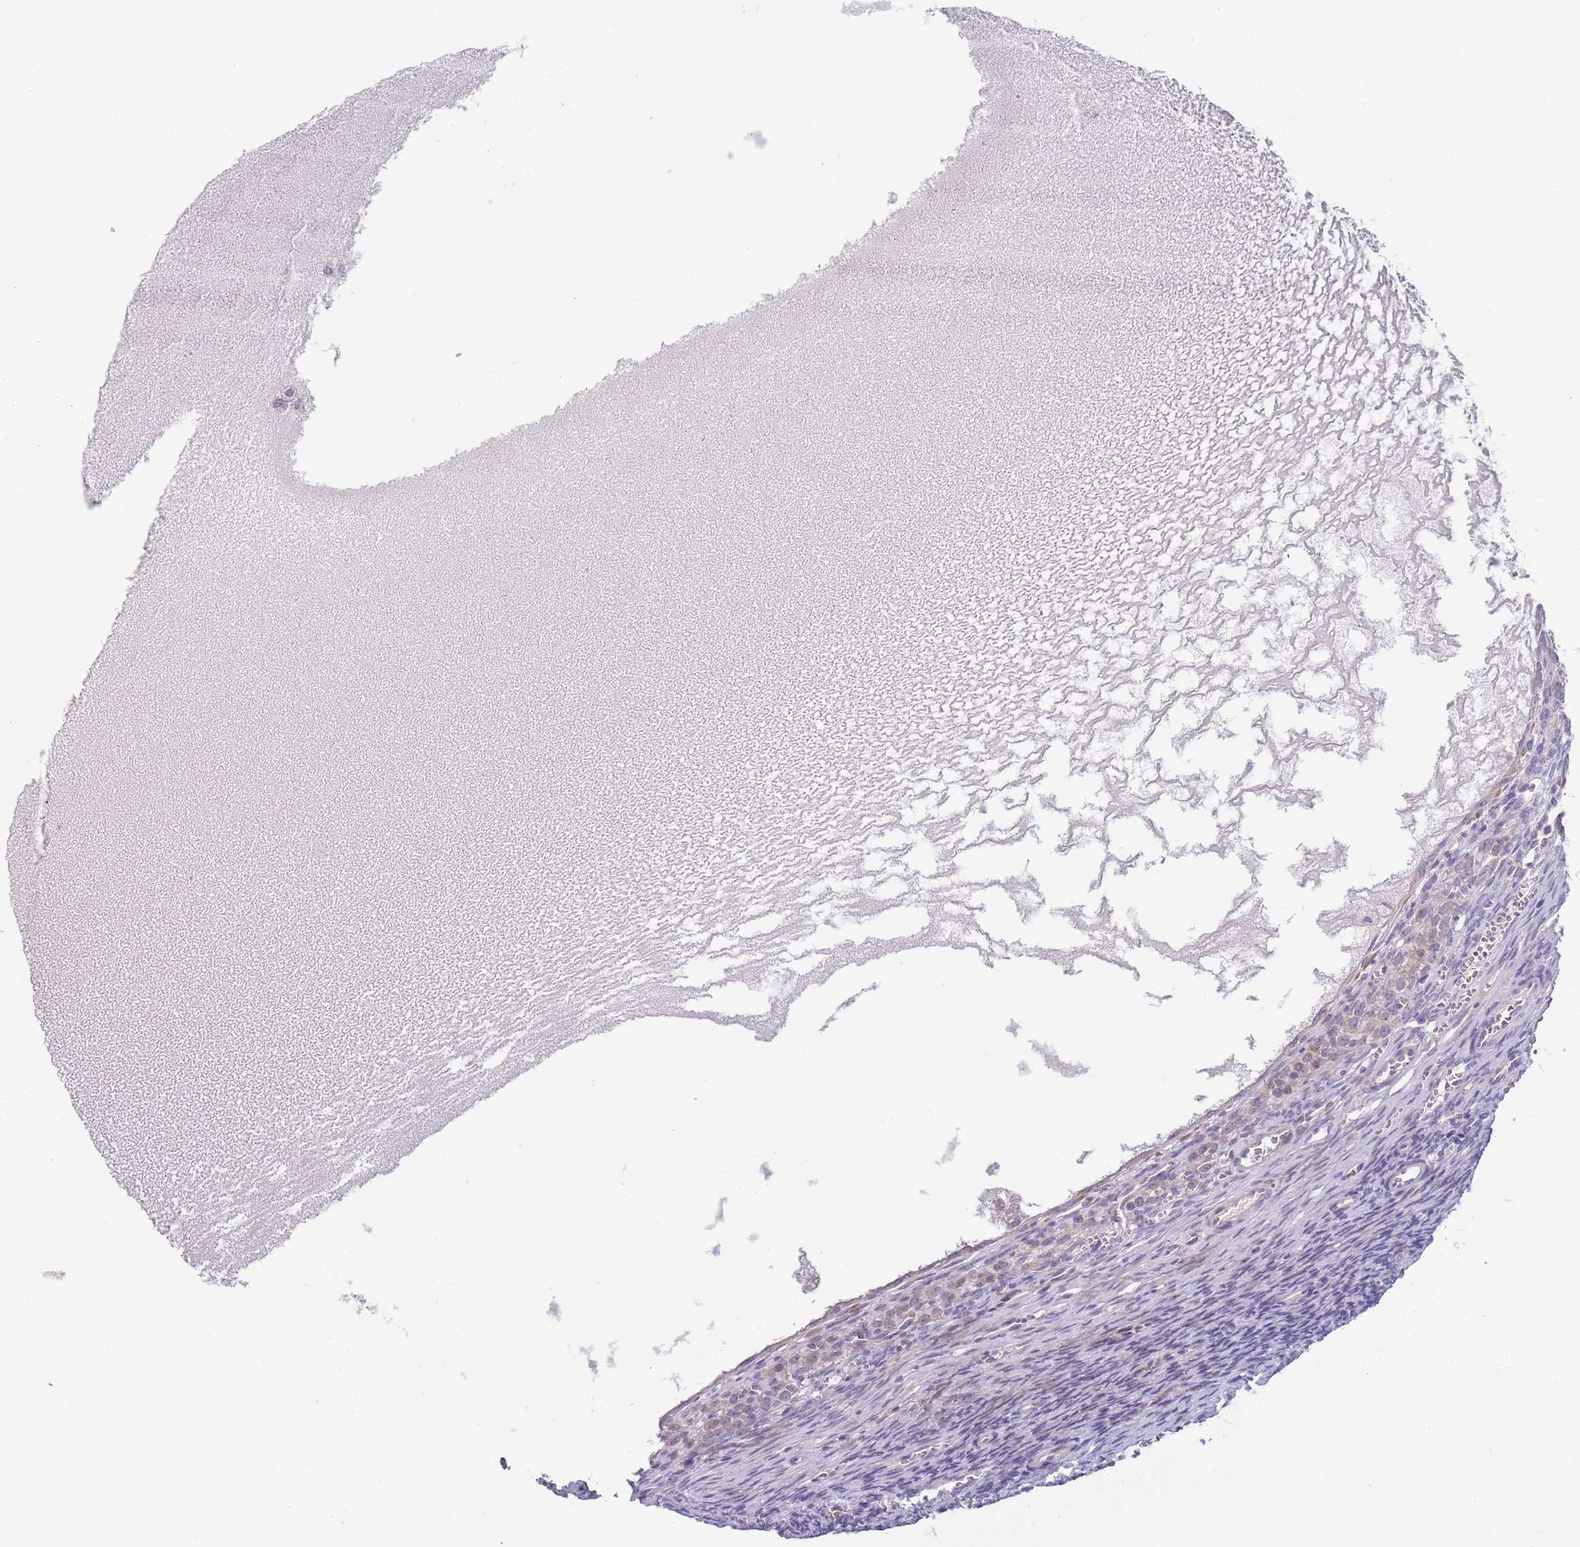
{"staining": {"intensity": "negative", "quantity": "none", "location": "none"}, "tissue": "ovary", "cell_type": "Ovarian stroma cells", "image_type": "normal", "snomed": [{"axis": "morphology", "description": "Normal tissue, NOS"}, {"axis": "topography", "description": "Ovary"}], "caption": "Ovarian stroma cells are negative for protein expression in benign human ovary. (Brightfield microscopy of DAB immunohistochemistry at high magnification).", "gene": "TNRC6C", "patient": {"sex": "female", "age": 39}}